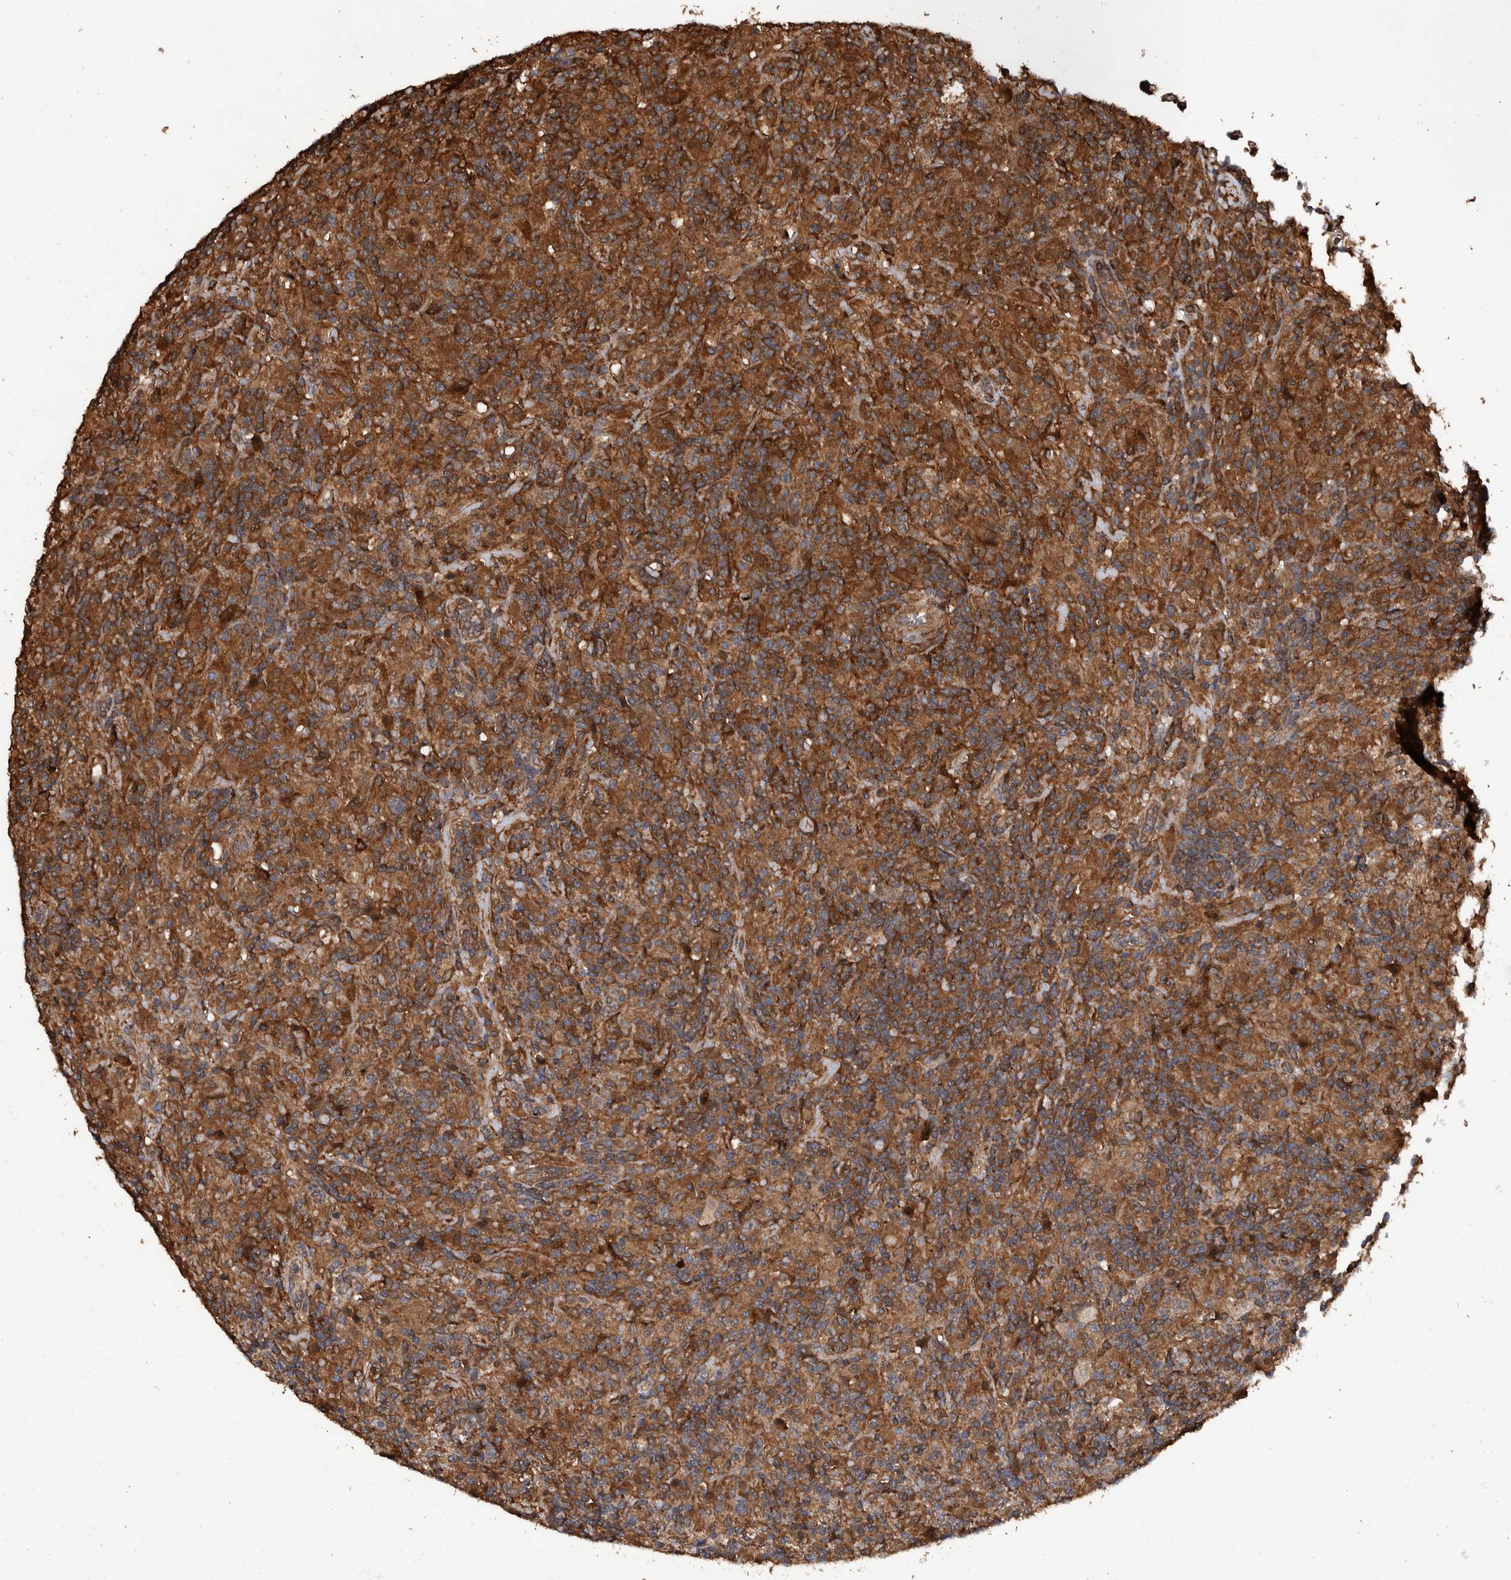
{"staining": {"intensity": "moderate", "quantity": ">75%", "location": "cytoplasmic/membranous"}, "tissue": "lymphoma", "cell_type": "Tumor cells", "image_type": "cancer", "snomed": [{"axis": "morphology", "description": "Hodgkin's disease, NOS"}, {"axis": "topography", "description": "Lymph node"}], "caption": "Immunohistochemistry (IHC) photomicrograph of neoplastic tissue: Hodgkin's disease stained using immunohistochemistry (IHC) shows medium levels of moderate protein expression localized specifically in the cytoplasmic/membranous of tumor cells, appearing as a cytoplasmic/membranous brown color.", "gene": "TRIM16", "patient": {"sex": "male", "age": 70}}